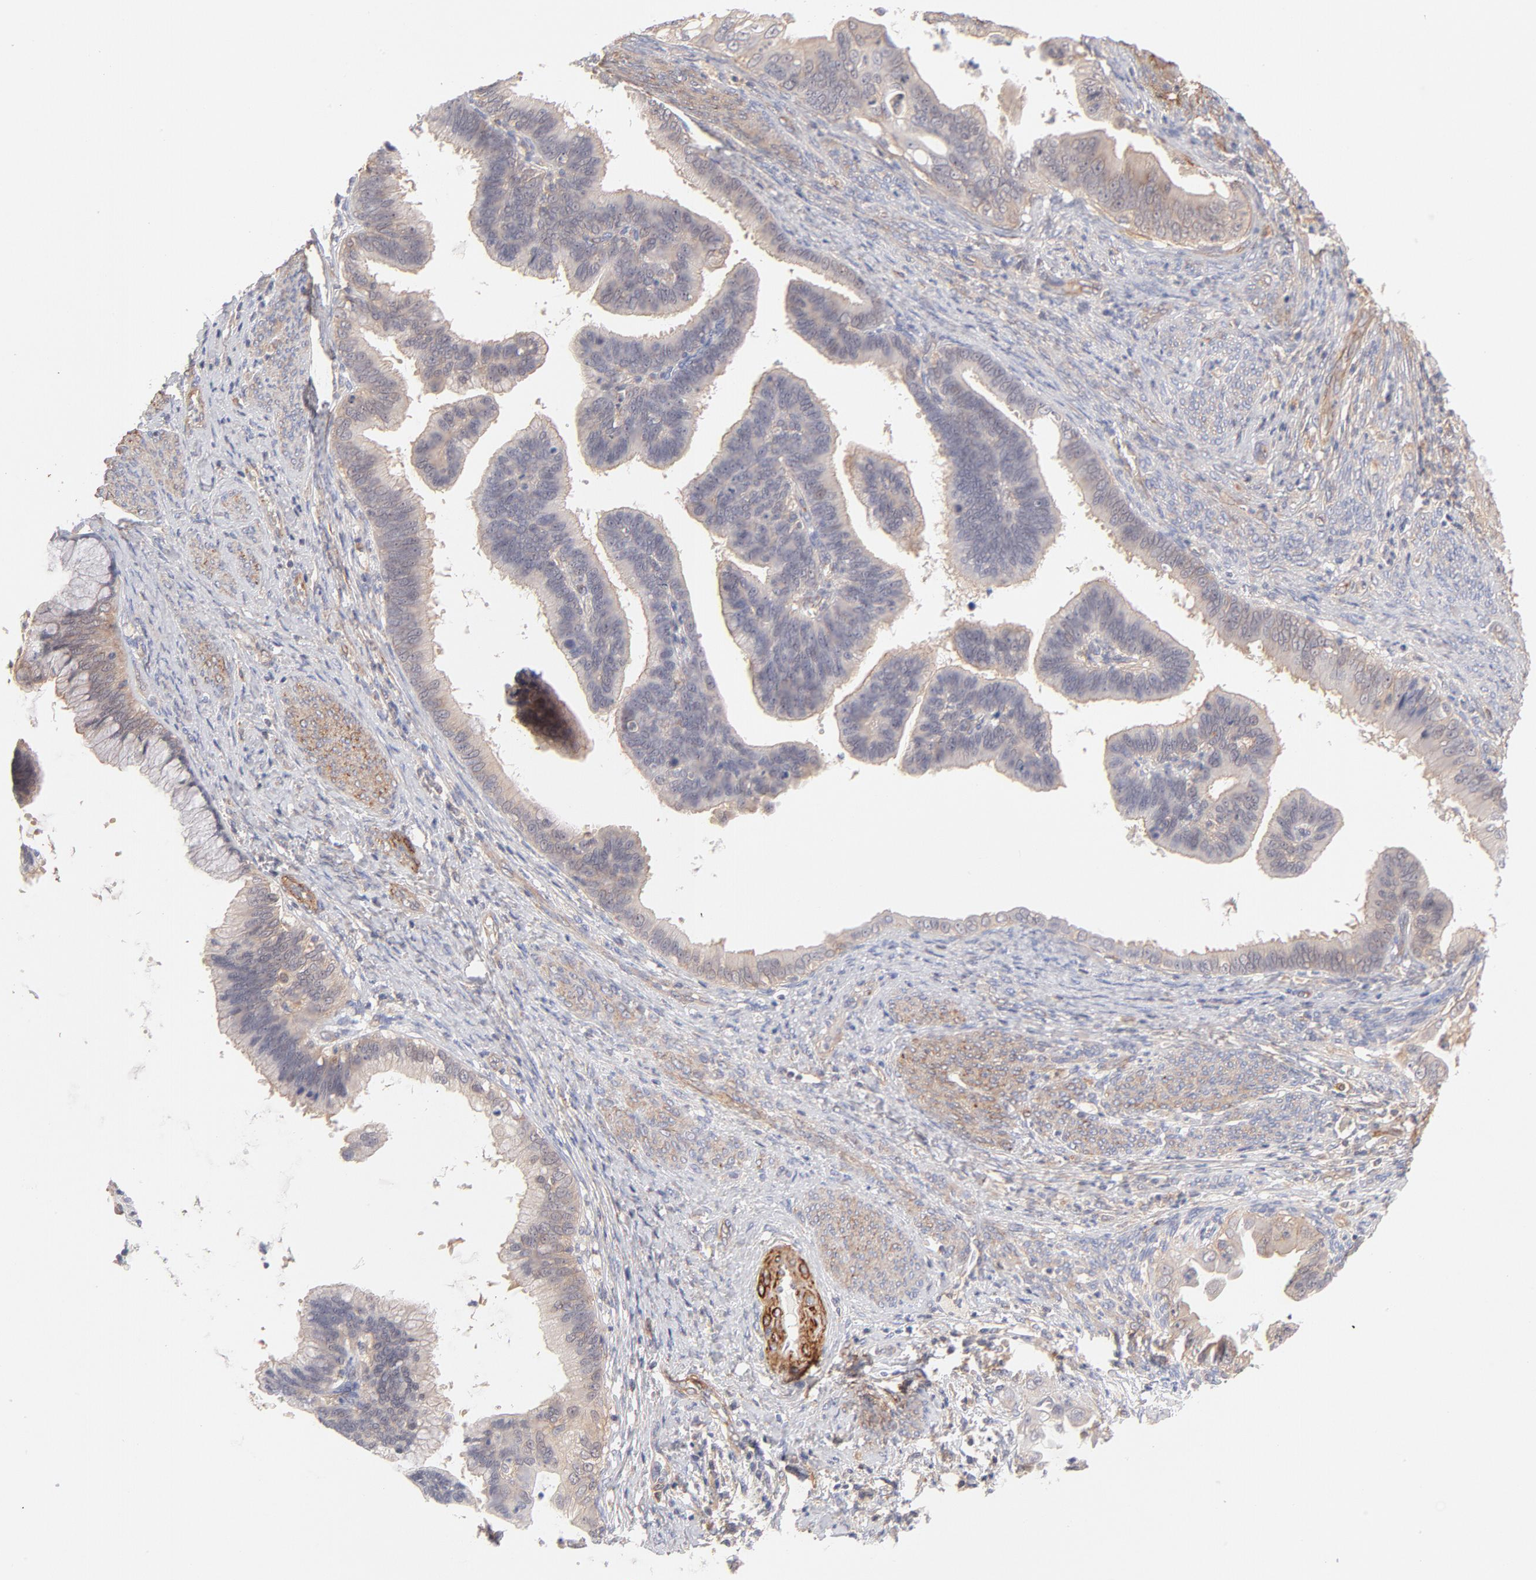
{"staining": {"intensity": "weak", "quantity": ">75%", "location": "cytoplasmic/membranous"}, "tissue": "cervical cancer", "cell_type": "Tumor cells", "image_type": "cancer", "snomed": [{"axis": "morphology", "description": "Adenocarcinoma, NOS"}, {"axis": "topography", "description": "Cervix"}], "caption": "Protein staining of adenocarcinoma (cervical) tissue exhibits weak cytoplasmic/membranous expression in about >75% of tumor cells. (DAB IHC, brown staining for protein, blue staining for nuclei).", "gene": "LDLRAP1", "patient": {"sex": "female", "age": 47}}